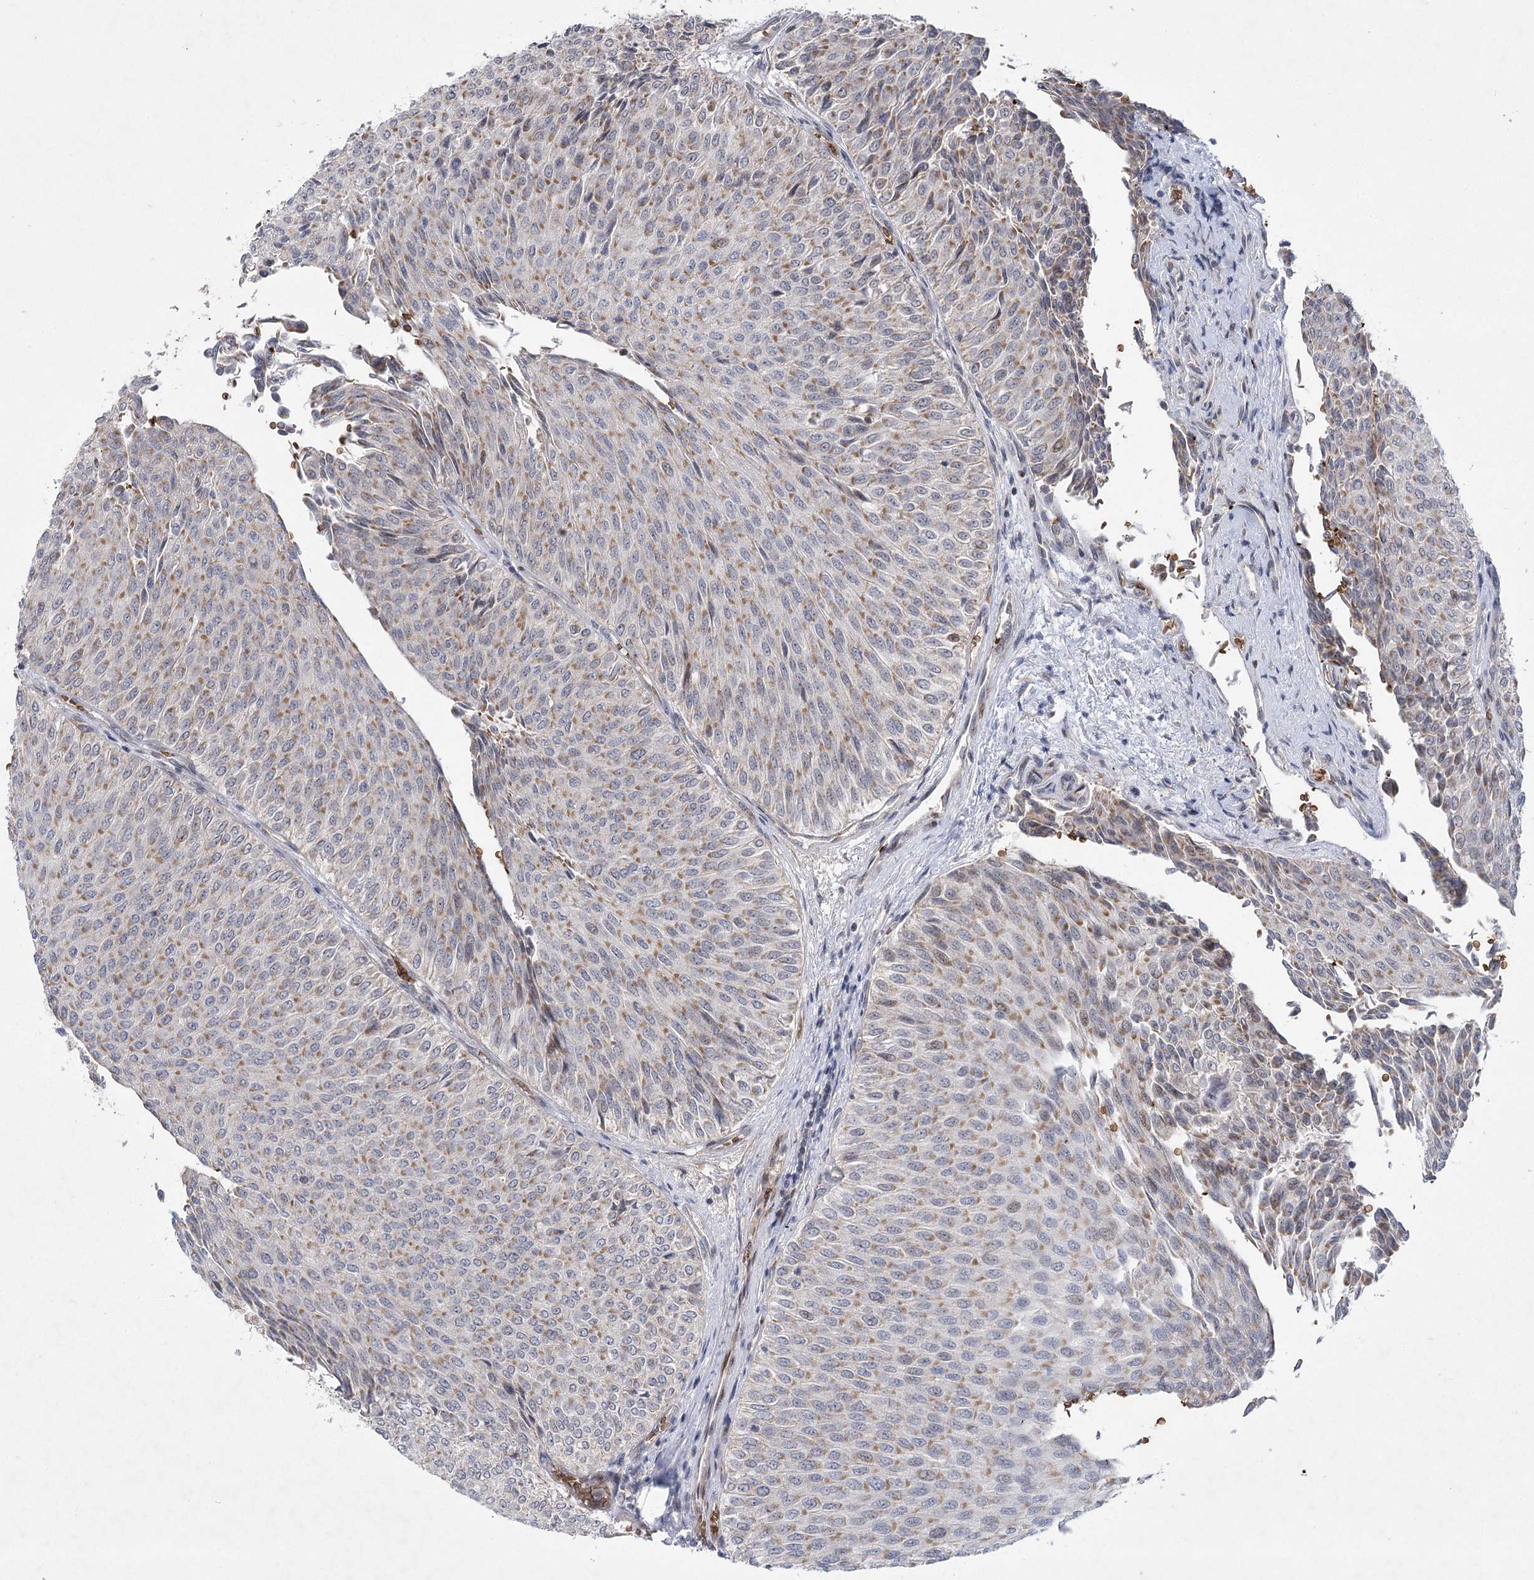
{"staining": {"intensity": "weak", "quantity": ">75%", "location": "cytoplasmic/membranous"}, "tissue": "urothelial cancer", "cell_type": "Tumor cells", "image_type": "cancer", "snomed": [{"axis": "morphology", "description": "Urothelial carcinoma, Low grade"}, {"axis": "topography", "description": "Urinary bladder"}], "caption": "Protein expression analysis of human urothelial carcinoma (low-grade) reveals weak cytoplasmic/membranous expression in approximately >75% of tumor cells.", "gene": "NSMCE4A", "patient": {"sex": "male", "age": 78}}